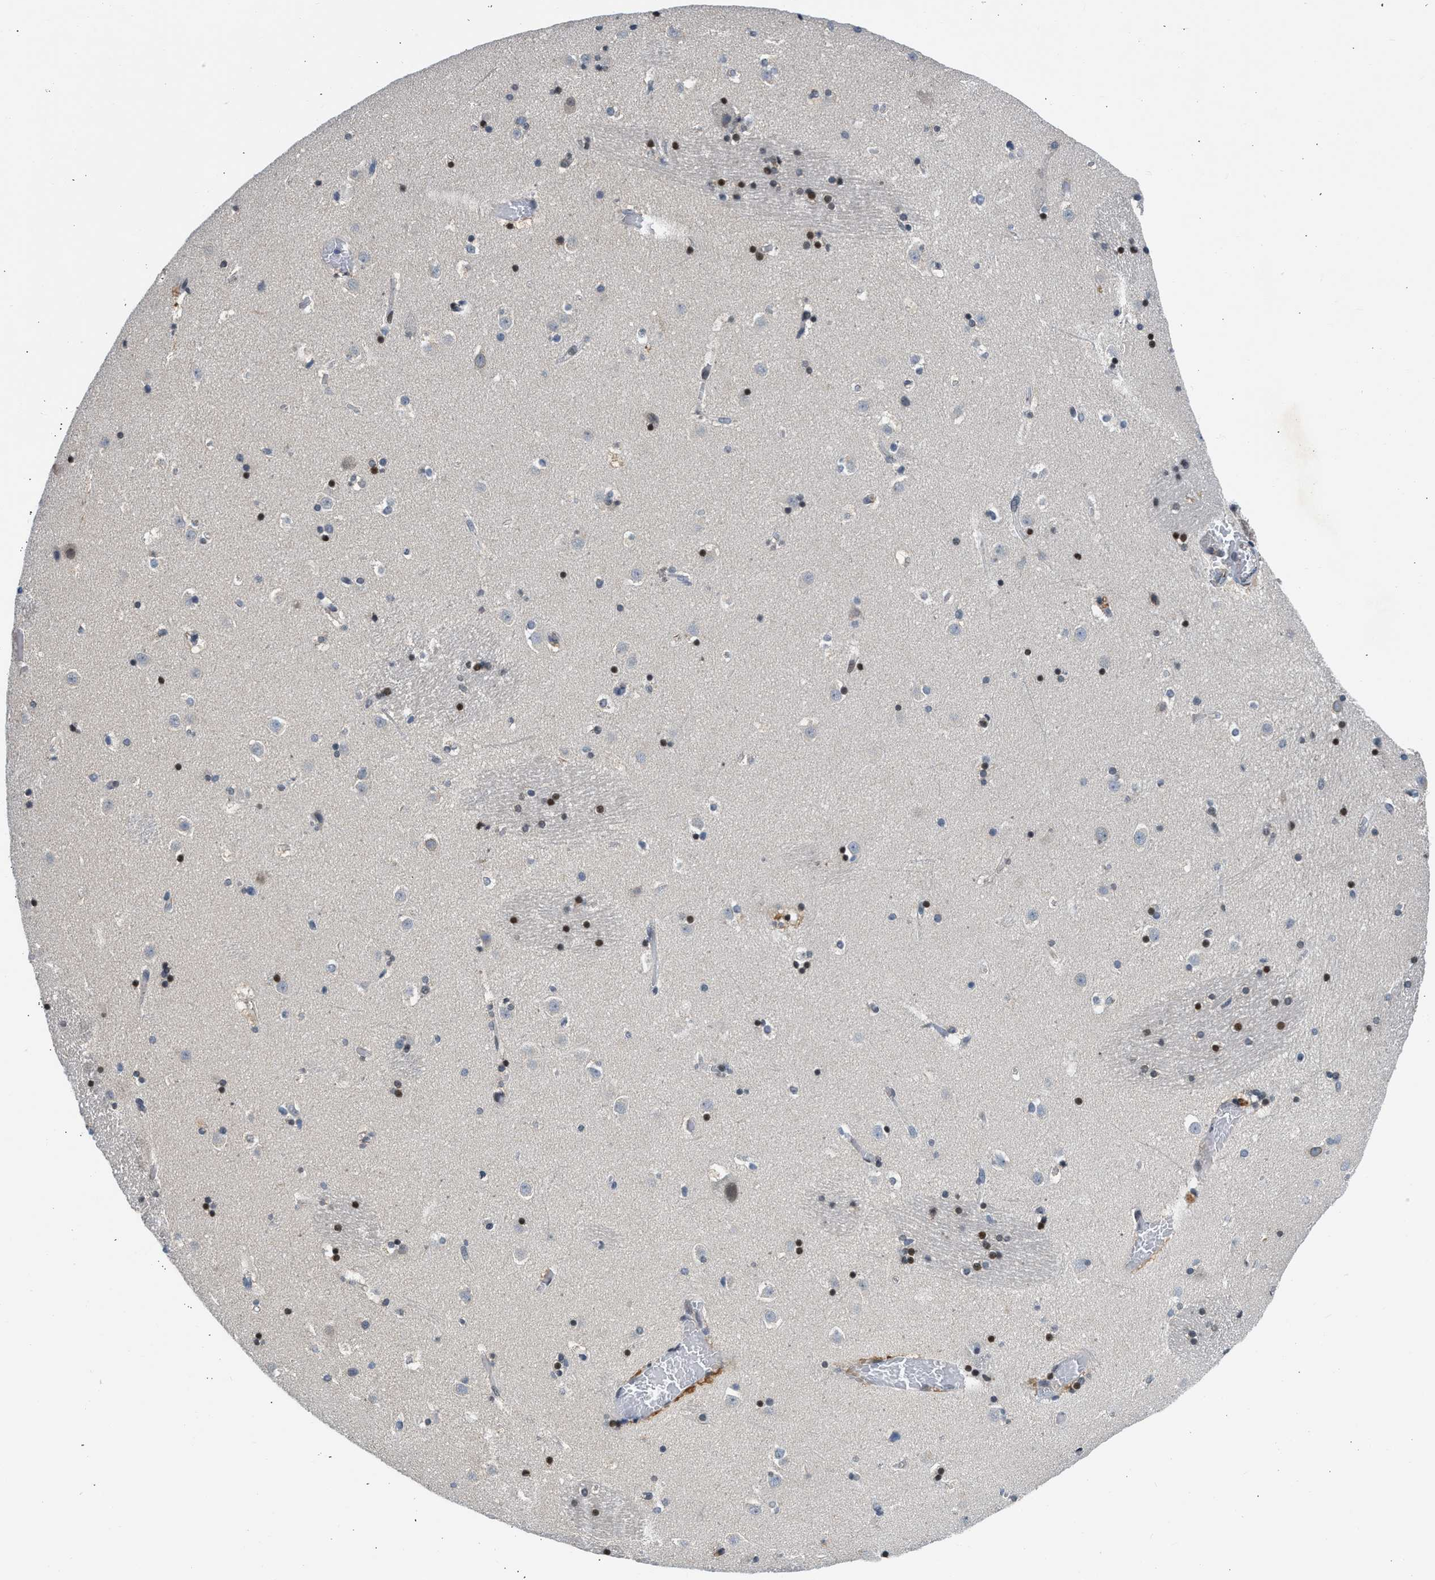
{"staining": {"intensity": "moderate", "quantity": "25%-75%", "location": "nuclear"}, "tissue": "caudate", "cell_type": "Glial cells", "image_type": "normal", "snomed": [{"axis": "morphology", "description": "Normal tissue, NOS"}, {"axis": "topography", "description": "Lateral ventricle wall"}], "caption": "Protein staining displays moderate nuclear expression in about 25%-75% of glial cells in unremarkable caudate. The staining is performed using DAB brown chromogen to label protein expression. The nuclei are counter-stained blue using hematoxylin.", "gene": "OLIG3", "patient": {"sex": "male", "age": 45}}